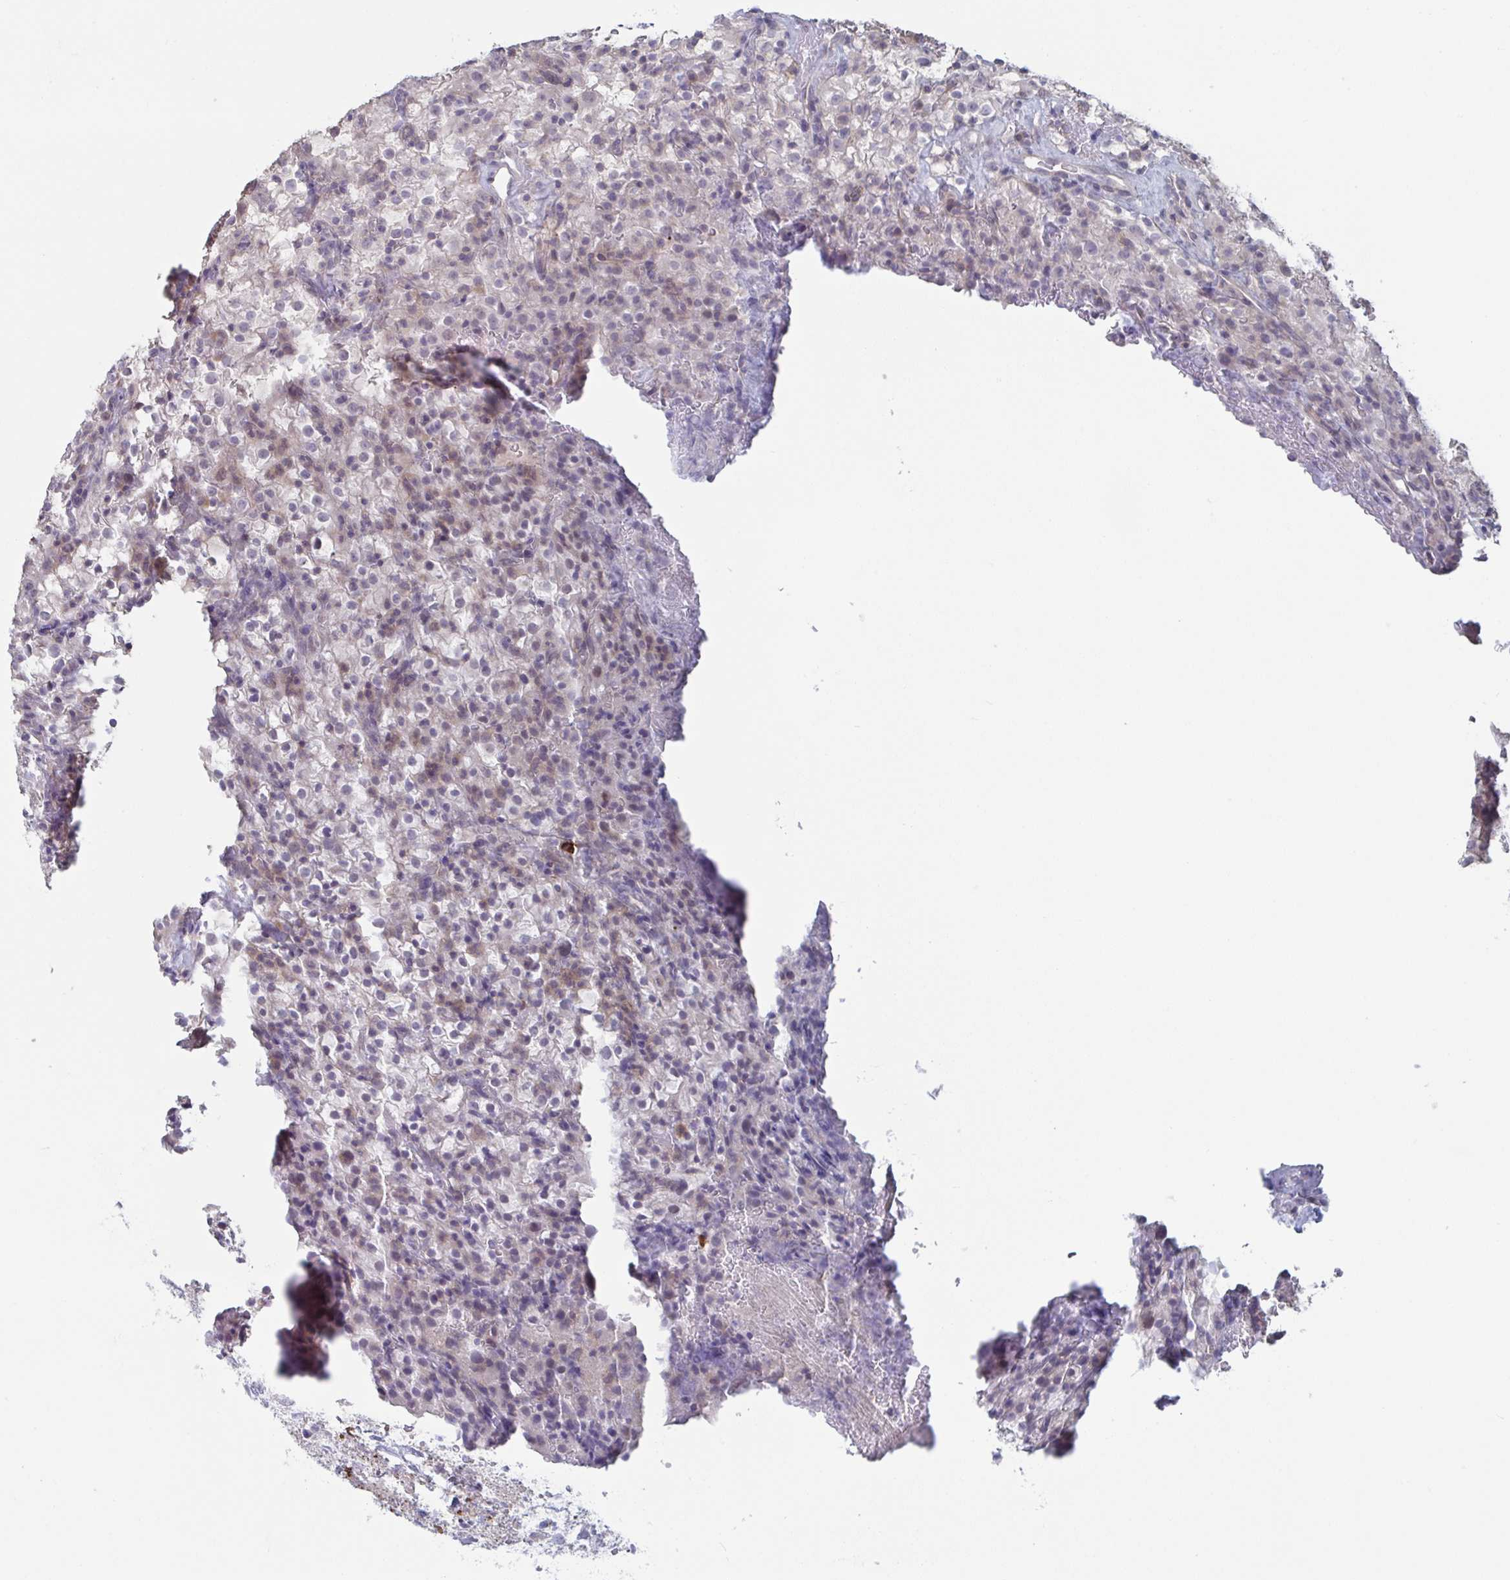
{"staining": {"intensity": "weak", "quantity": "<25%", "location": "cytoplasmic/membranous"}, "tissue": "renal cancer", "cell_type": "Tumor cells", "image_type": "cancer", "snomed": [{"axis": "morphology", "description": "Adenocarcinoma, NOS"}, {"axis": "topography", "description": "Kidney"}], "caption": "This is an IHC histopathology image of renal cancer (adenocarcinoma). There is no staining in tumor cells.", "gene": "STK26", "patient": {"sex": "female", "age": 74}}